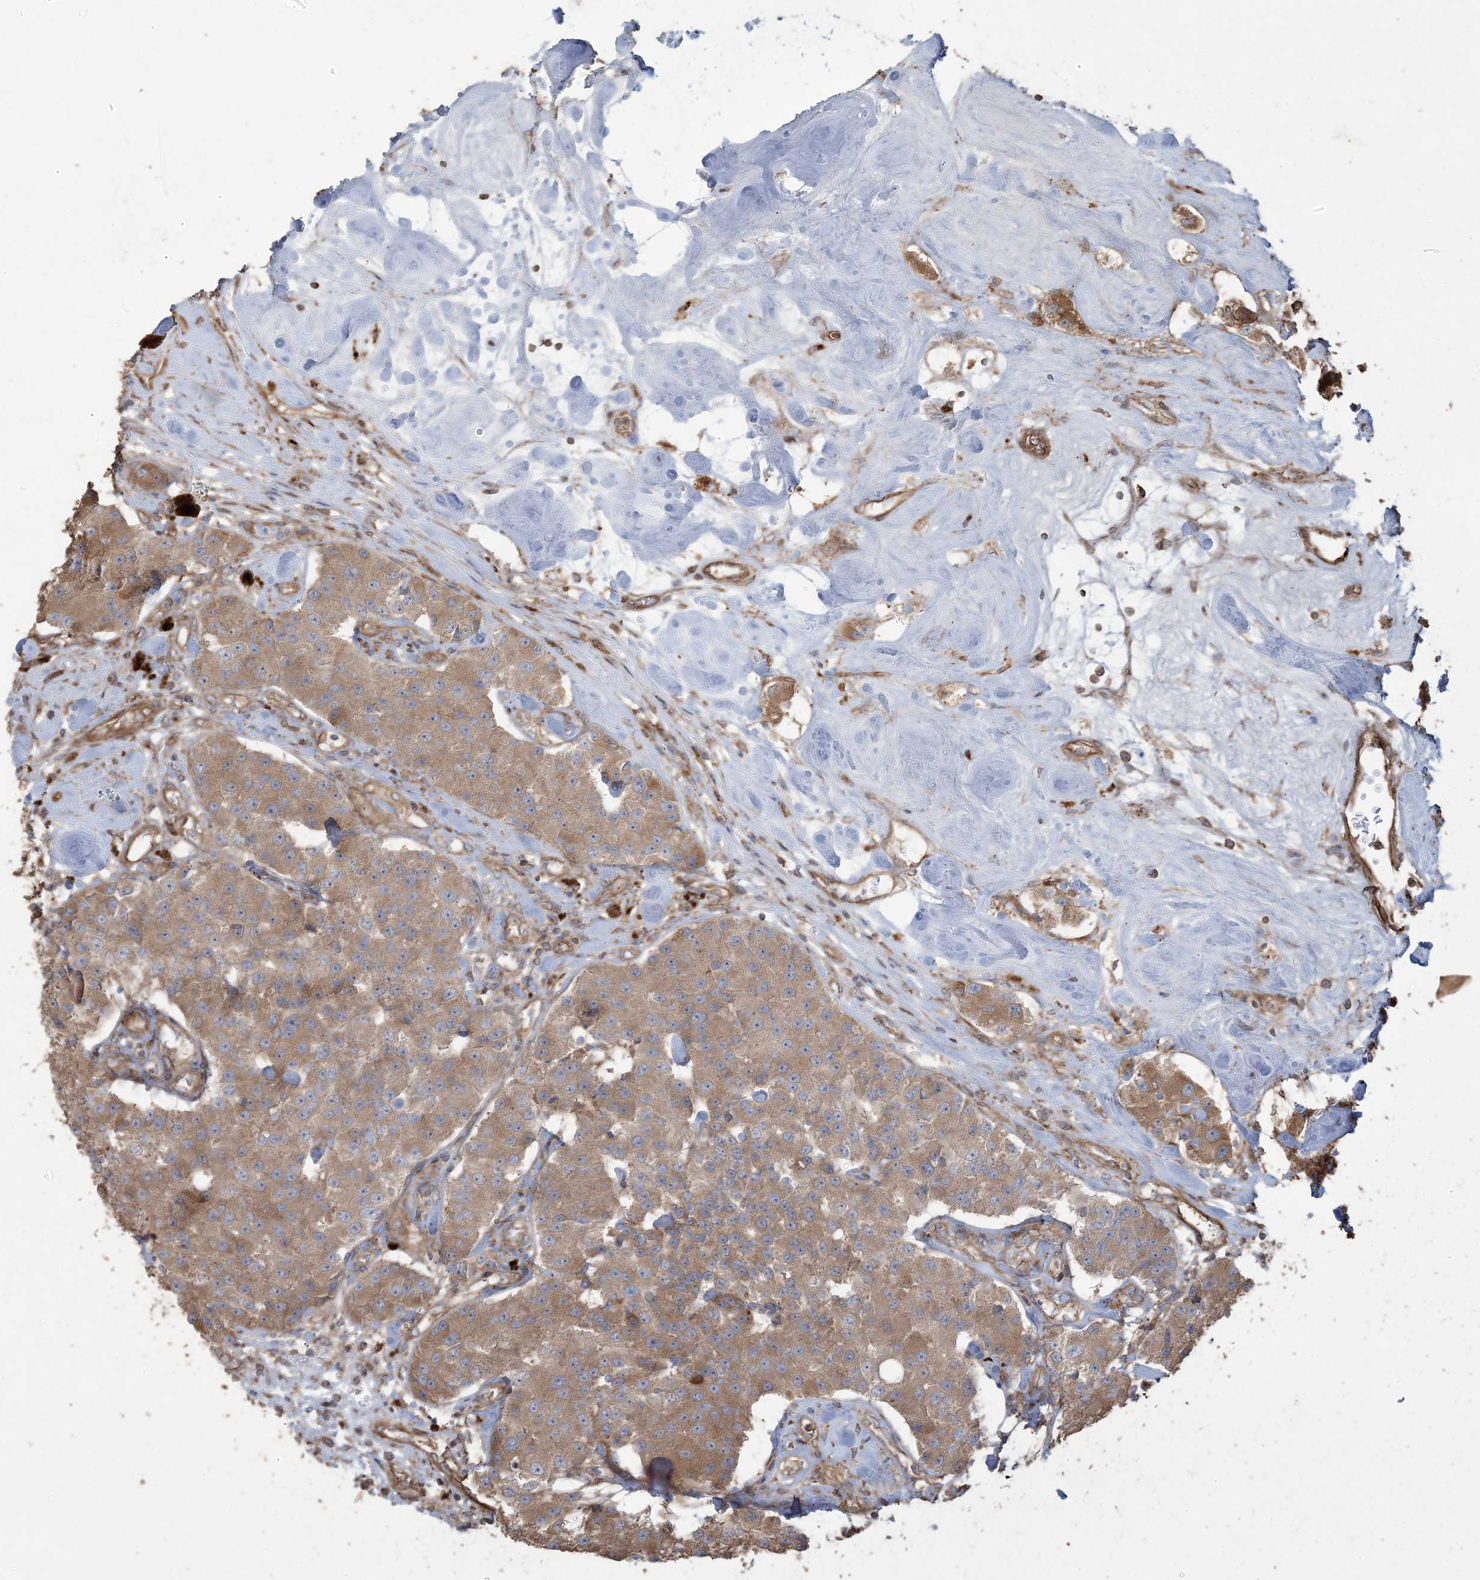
{"staining": {"intensity": "moderate", "quantity": ">75%", "location": "cytoplasmic/membranous"}, "tissue": "carcinoid", "cell_type": "Tumor cells", "image_type": "cancer", "snomed": [{"axis": "morphology", "description": "Carcinoid, malignant, NOS"}, {"axis": "topography", "description": "Pancreas"}], "caption": "High-magnification brightfield microscopy of malignant carcinoid stained with DAB (3,3'-diaminobenzidine) (brown) and counterstained with hematoxylin (blue). tumor cells exhibit moderate cytoplasmic/membranous positivity is appreciated in about>75% of cells.", "gene": "KLHL18", "patient": {"sex": "male", "age": 41}}